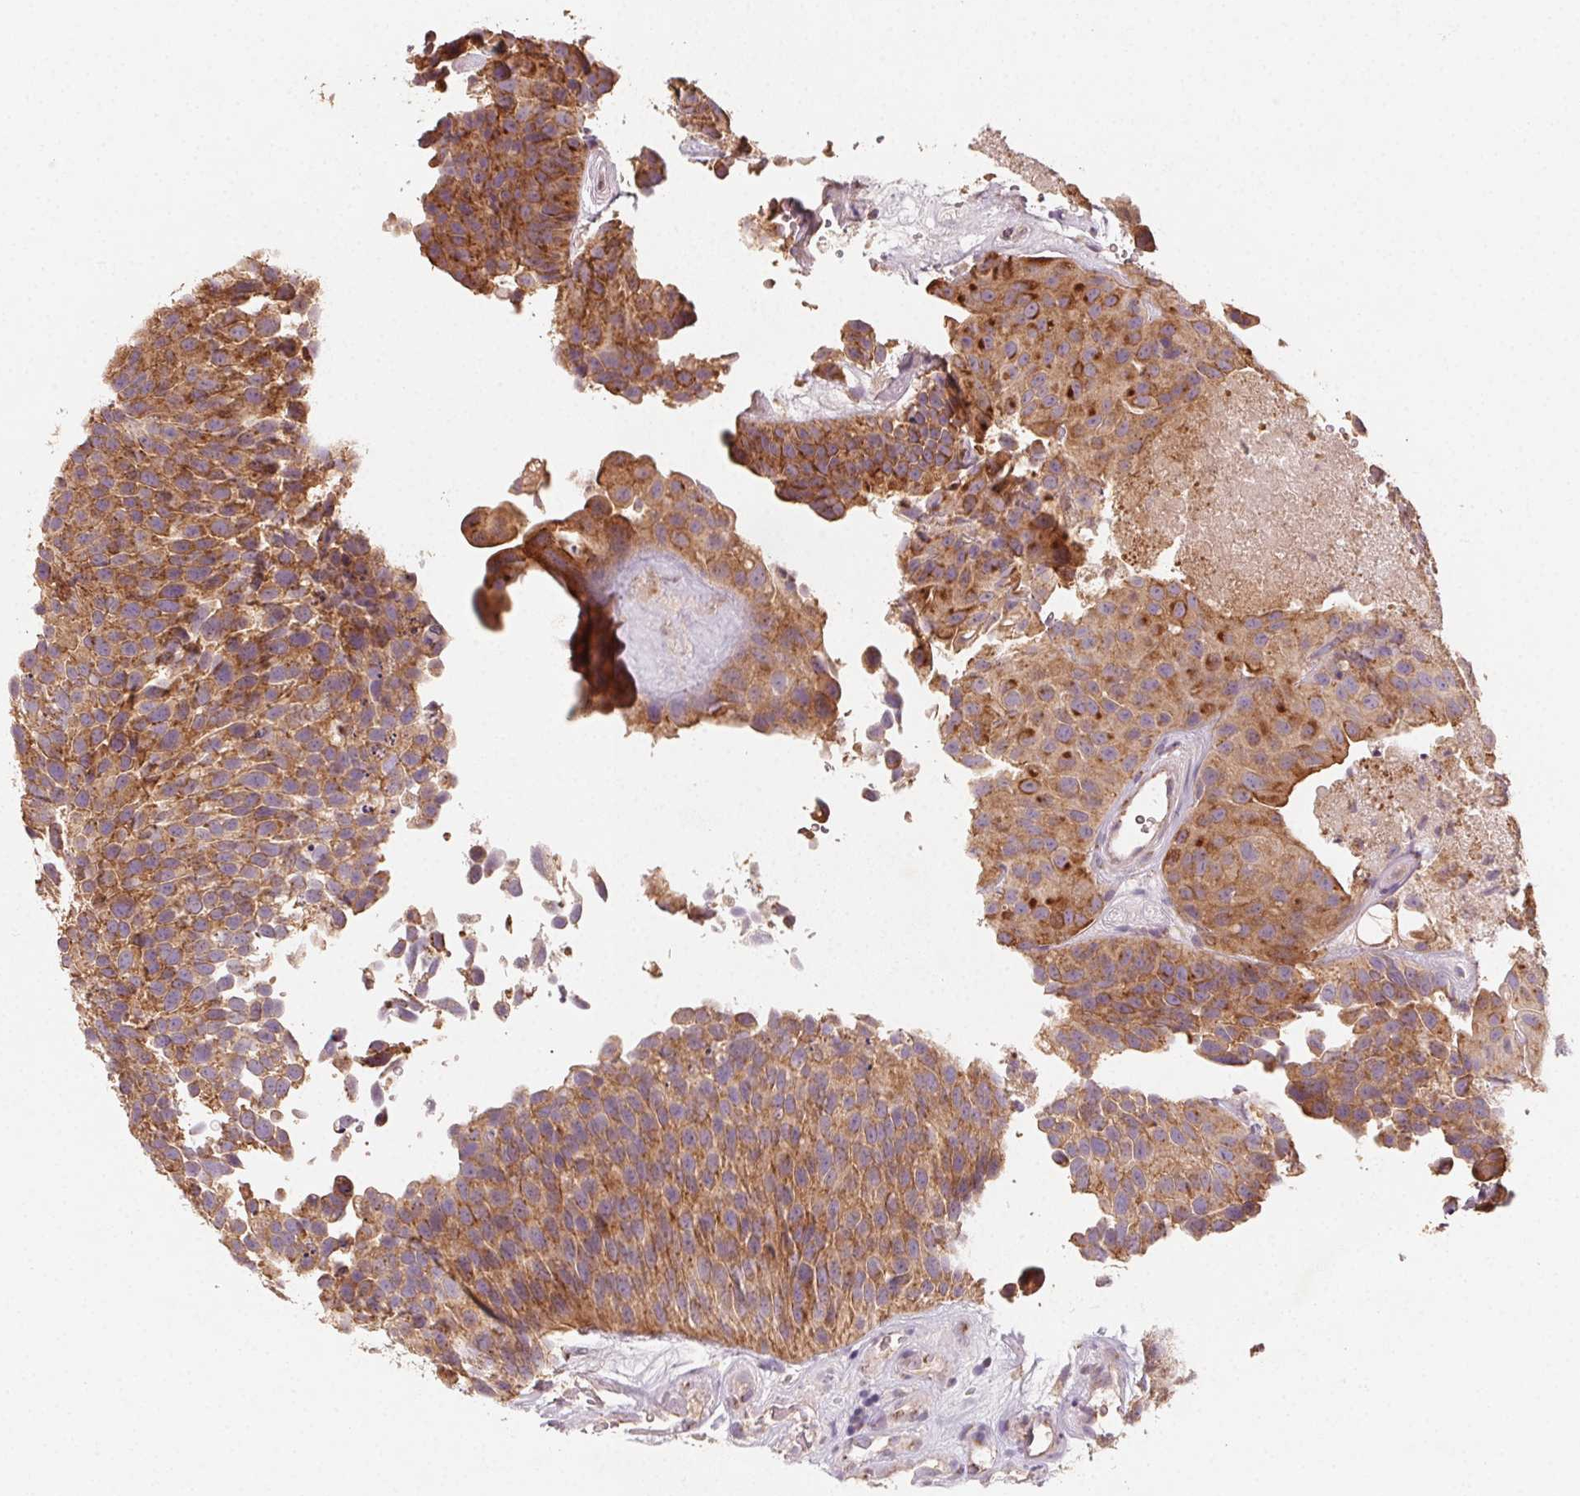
{"staining": {"intensity": "moderate", "quantity": ">75%", "location": "cytoplasmic/membranous"}, "tissue": "urothelial cancer", "cell_type": "Tumor cells", "image_type": "cancer", "snomed": [{"axis": "morphology", "description": "Urothelial carcinoma, Low grade"}, {"axis": "topography", "description": "Urinary bladder"}], "caption": "Urothelial cancer stained with a protein marker reveals moderate staining in tumor cells.", "gene": "AP1S1", "patient": {"sex": "male", "age": 76}}